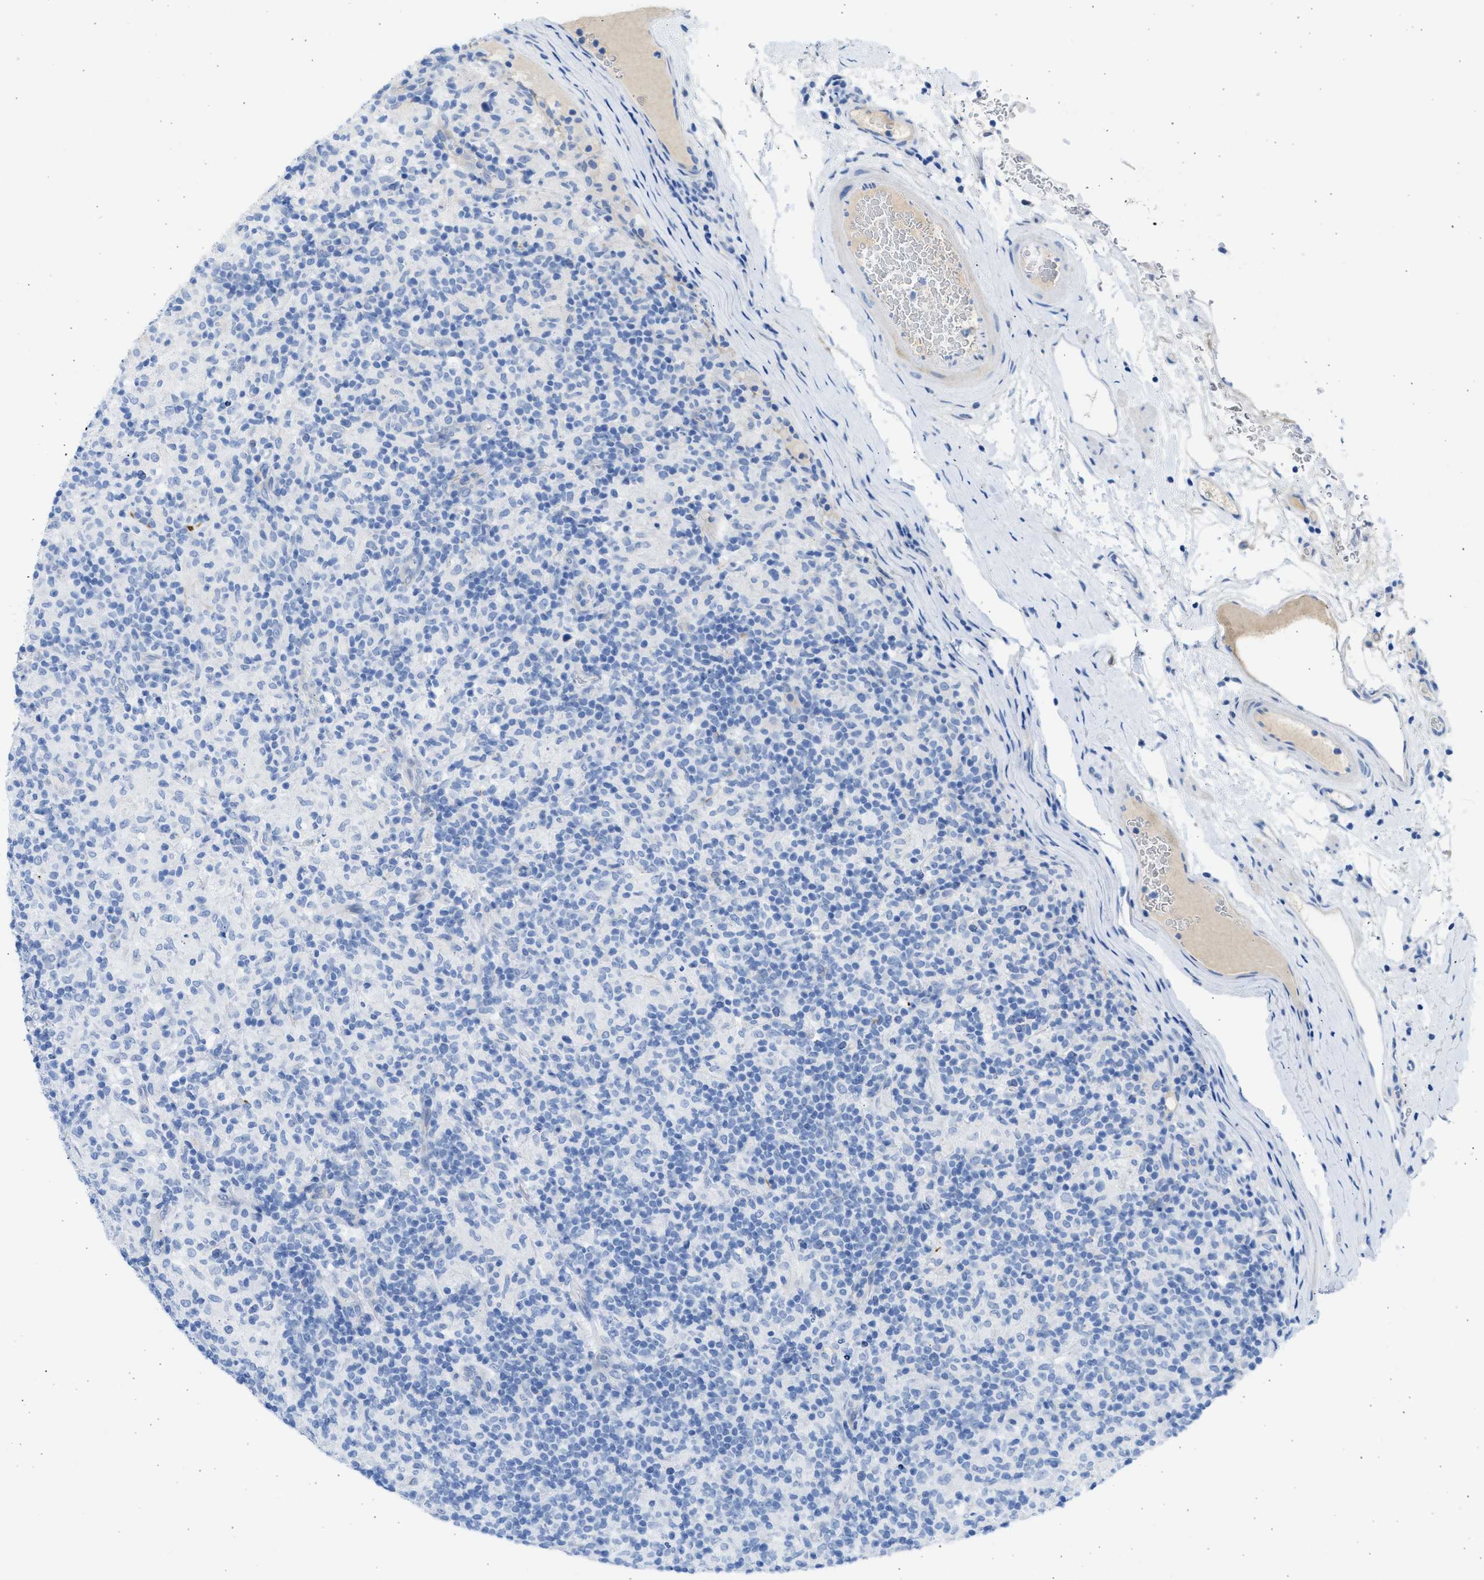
{"staining": {"intensity": "negative", "quantity": "none", "location": "none"}, "tissue": "lymphoma", "cell_type": "Tumor cells", "image_type": "cancer", "snomed": [{"axis": "morphology", "description": "Hodgkin's disease, NOS"}, {"axis": "topography", "description": "Lymph node"}], "caption": "Tumor cells are negative for brown protein staining in lymphoma.", "gene": "SPATA3", "patient": {"sex": "male", "age": 70}}